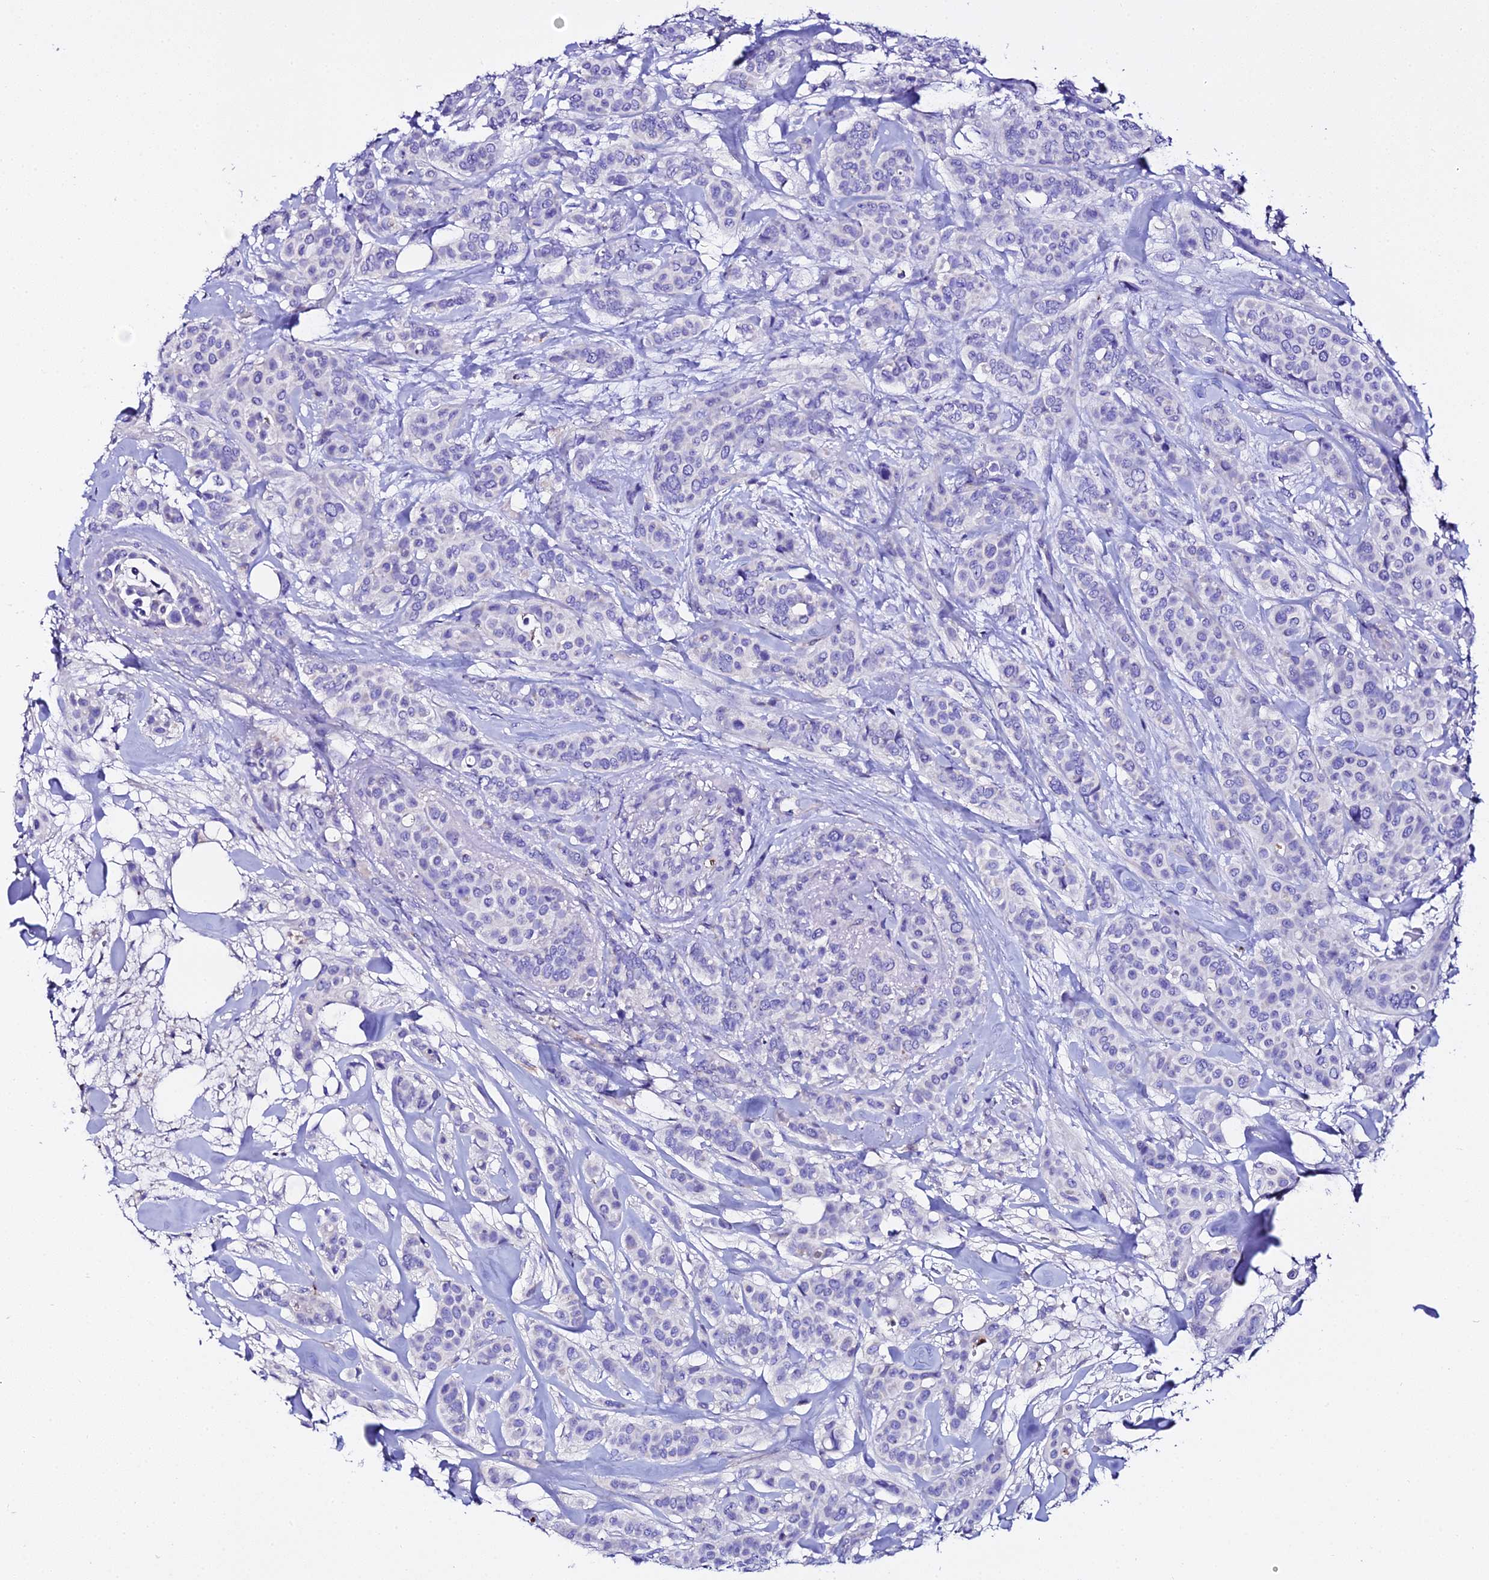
{"staining": {"intensity": "negative", "quantity": "none", "location": "none"}, "tissue": "breast cancer", "cell_type": "Tumor cells", "image_type": "cancer", "snomed": [{"axis": "morphology", "description": "Lobular carcinoma"}, {"axis": "topography", "description": "Breast"}], "caption": "The immunohistochemistry micrograph has no significant expression in tumor cells of lobular carcinoma (breast) tissue.", "gene": "TMEM117", "patient": {"sex": "female", "age": 51}}